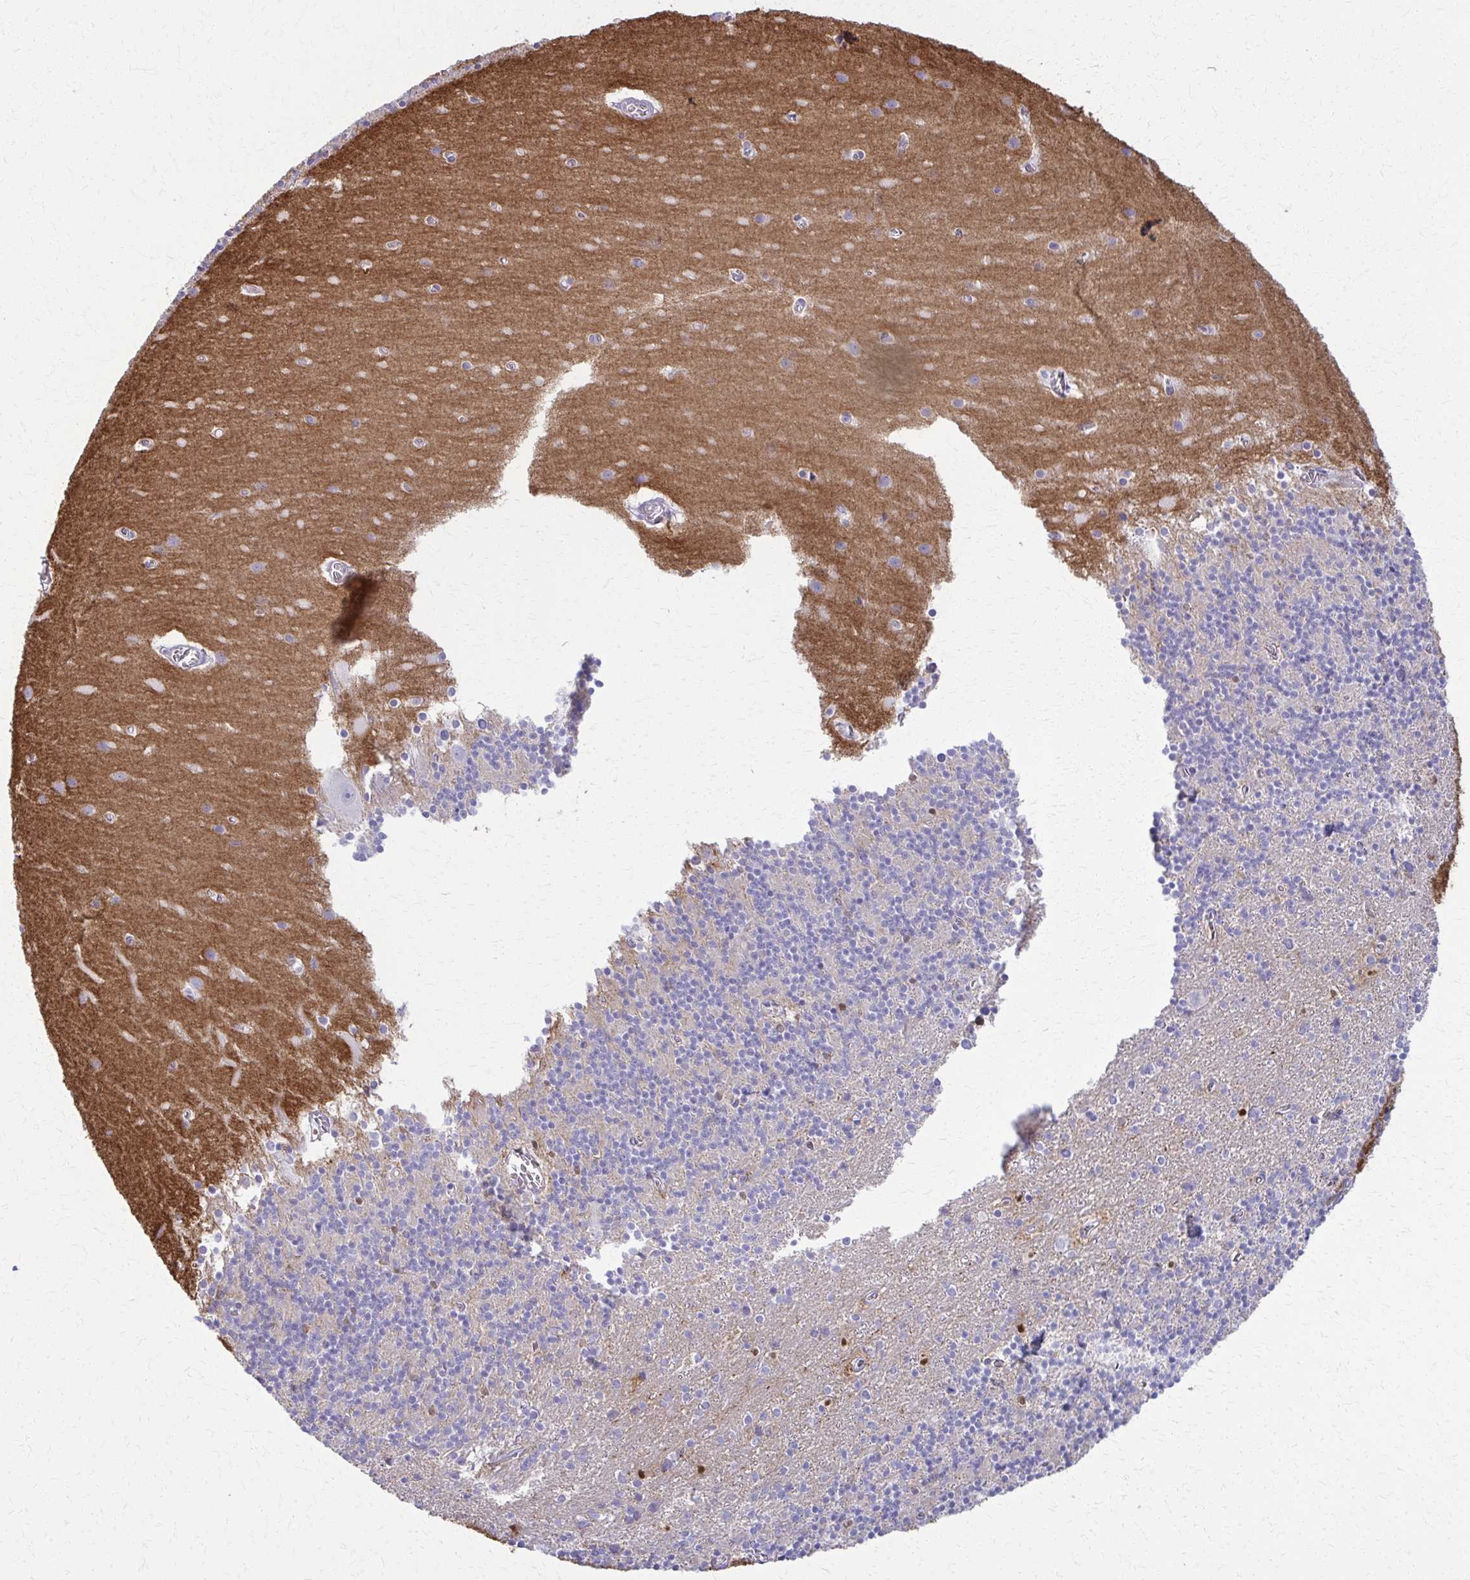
{"staining": {"intensity": "strong", "quantity": "<25%", "location": "cytoplasmic/membranous"}, "tissue": "cerebellum", "cell_type": "Cells in granular layer", "image_type": "normal", "snomed": [{"axis": "morphology", "description": "Normal tissue, NOS"}, {"axis": "topography", "description": "Cerebellum"}], "caption": "This photomicrograph displays immunohistochemistry (IHC) staining of unremarkable human cerebellum, with medium strong cytoplasmic/membranous expression in about <25% of cells in granular layer.", "gene": "ENSG00000275249", "patient": {"sex": "male", "age": 70}}